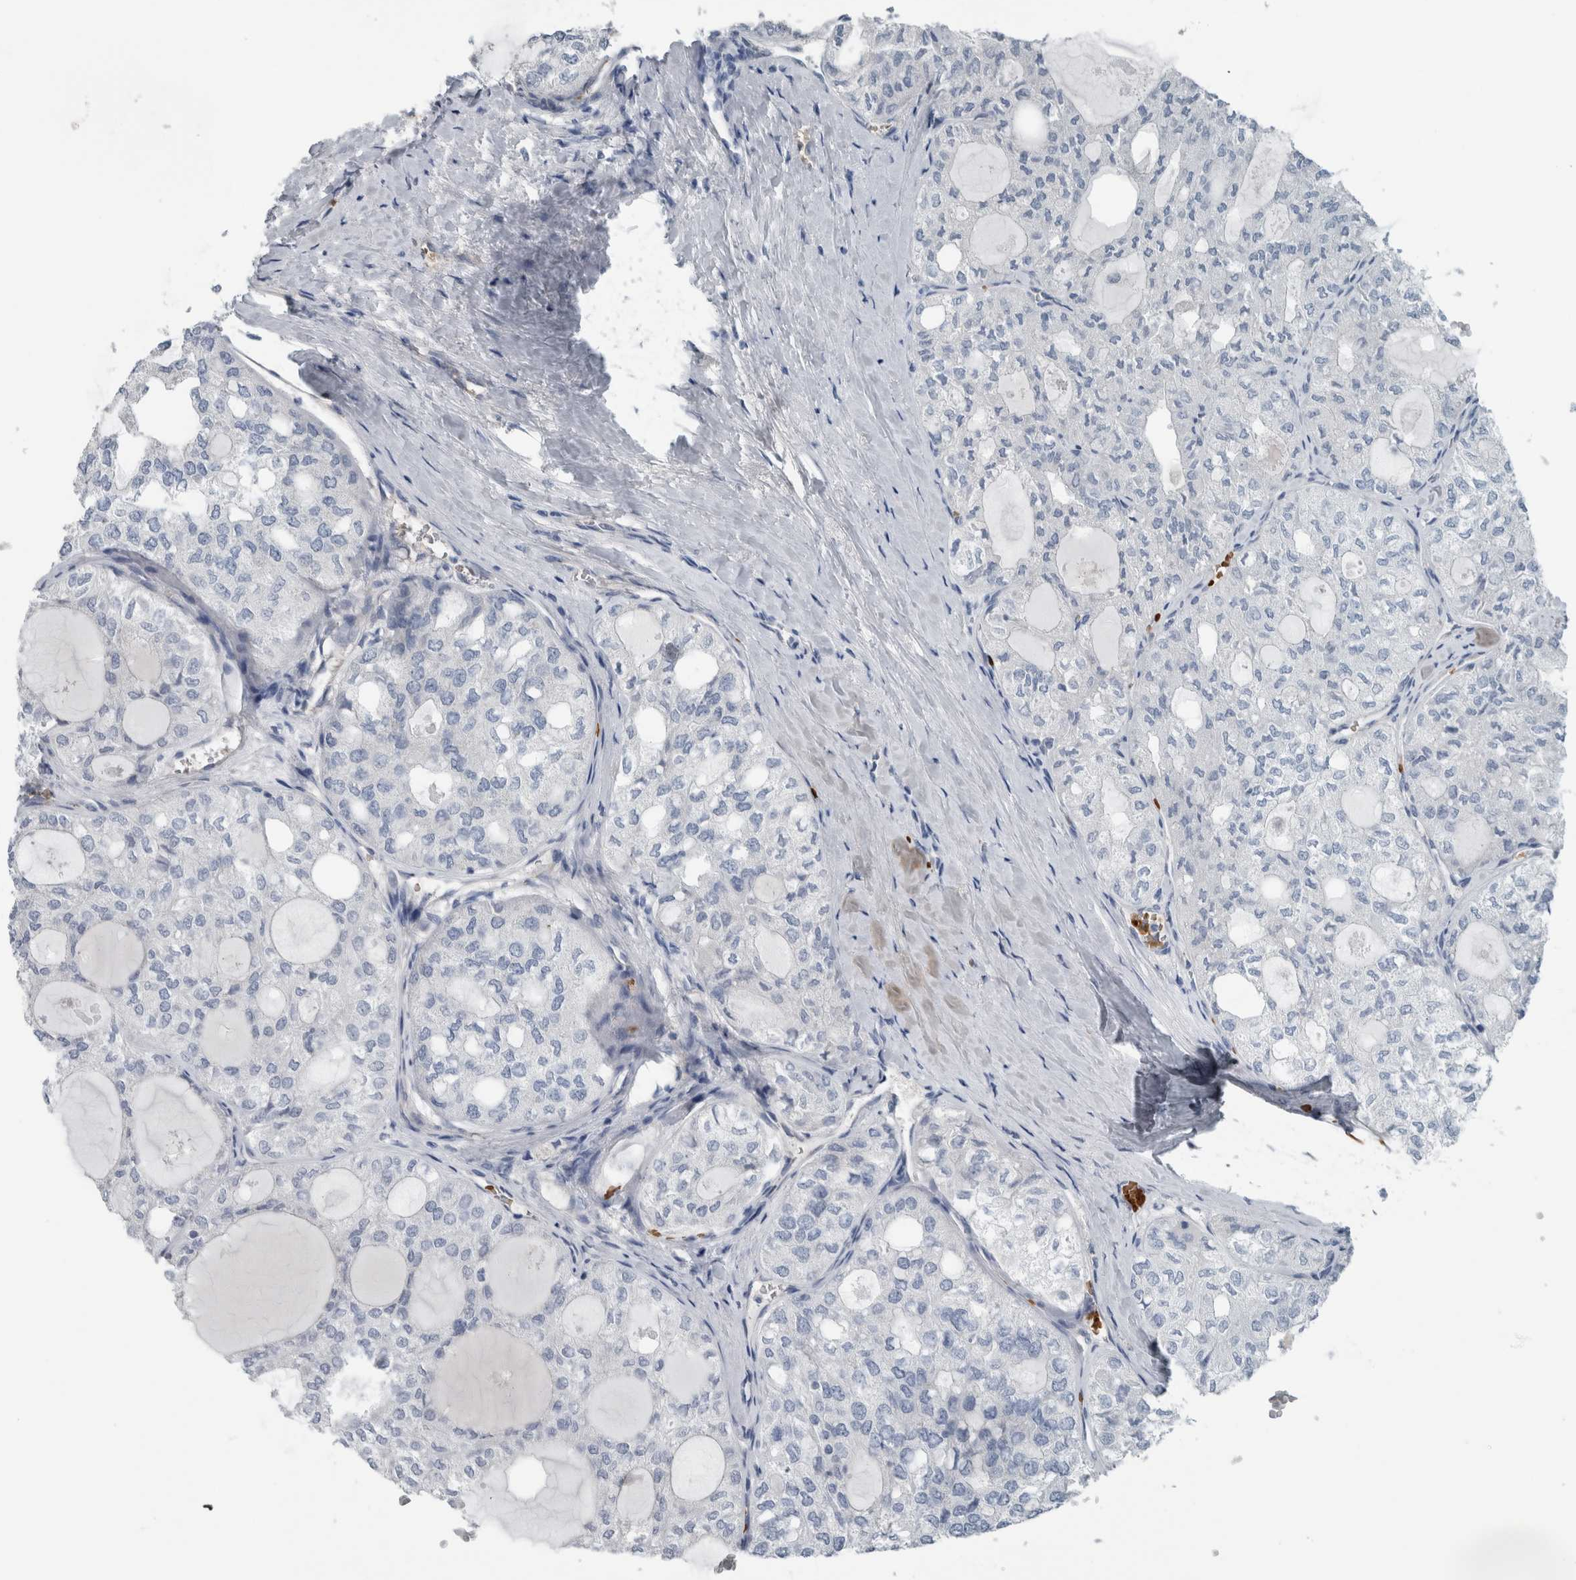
{"staining": {"intensity": "negative", "quantity": "none", "location": "none"}, "tissue": "thyroid cancer", "cell_type": "Tumor cells", "image_type": "cancer", "snomed": [{"axis": "morphology", "description": "Follicular adenoma carcinoma, NOS"}, {"axis": "topography", "description": "Thyroid gland"}], "caption": "Human thyroid follicular adenoma carcinoma stained for a protein using IHC shows no expression in tumor cells.", "gene": "SH3GL2", "patient": {"sex": "male", "age": 75}}